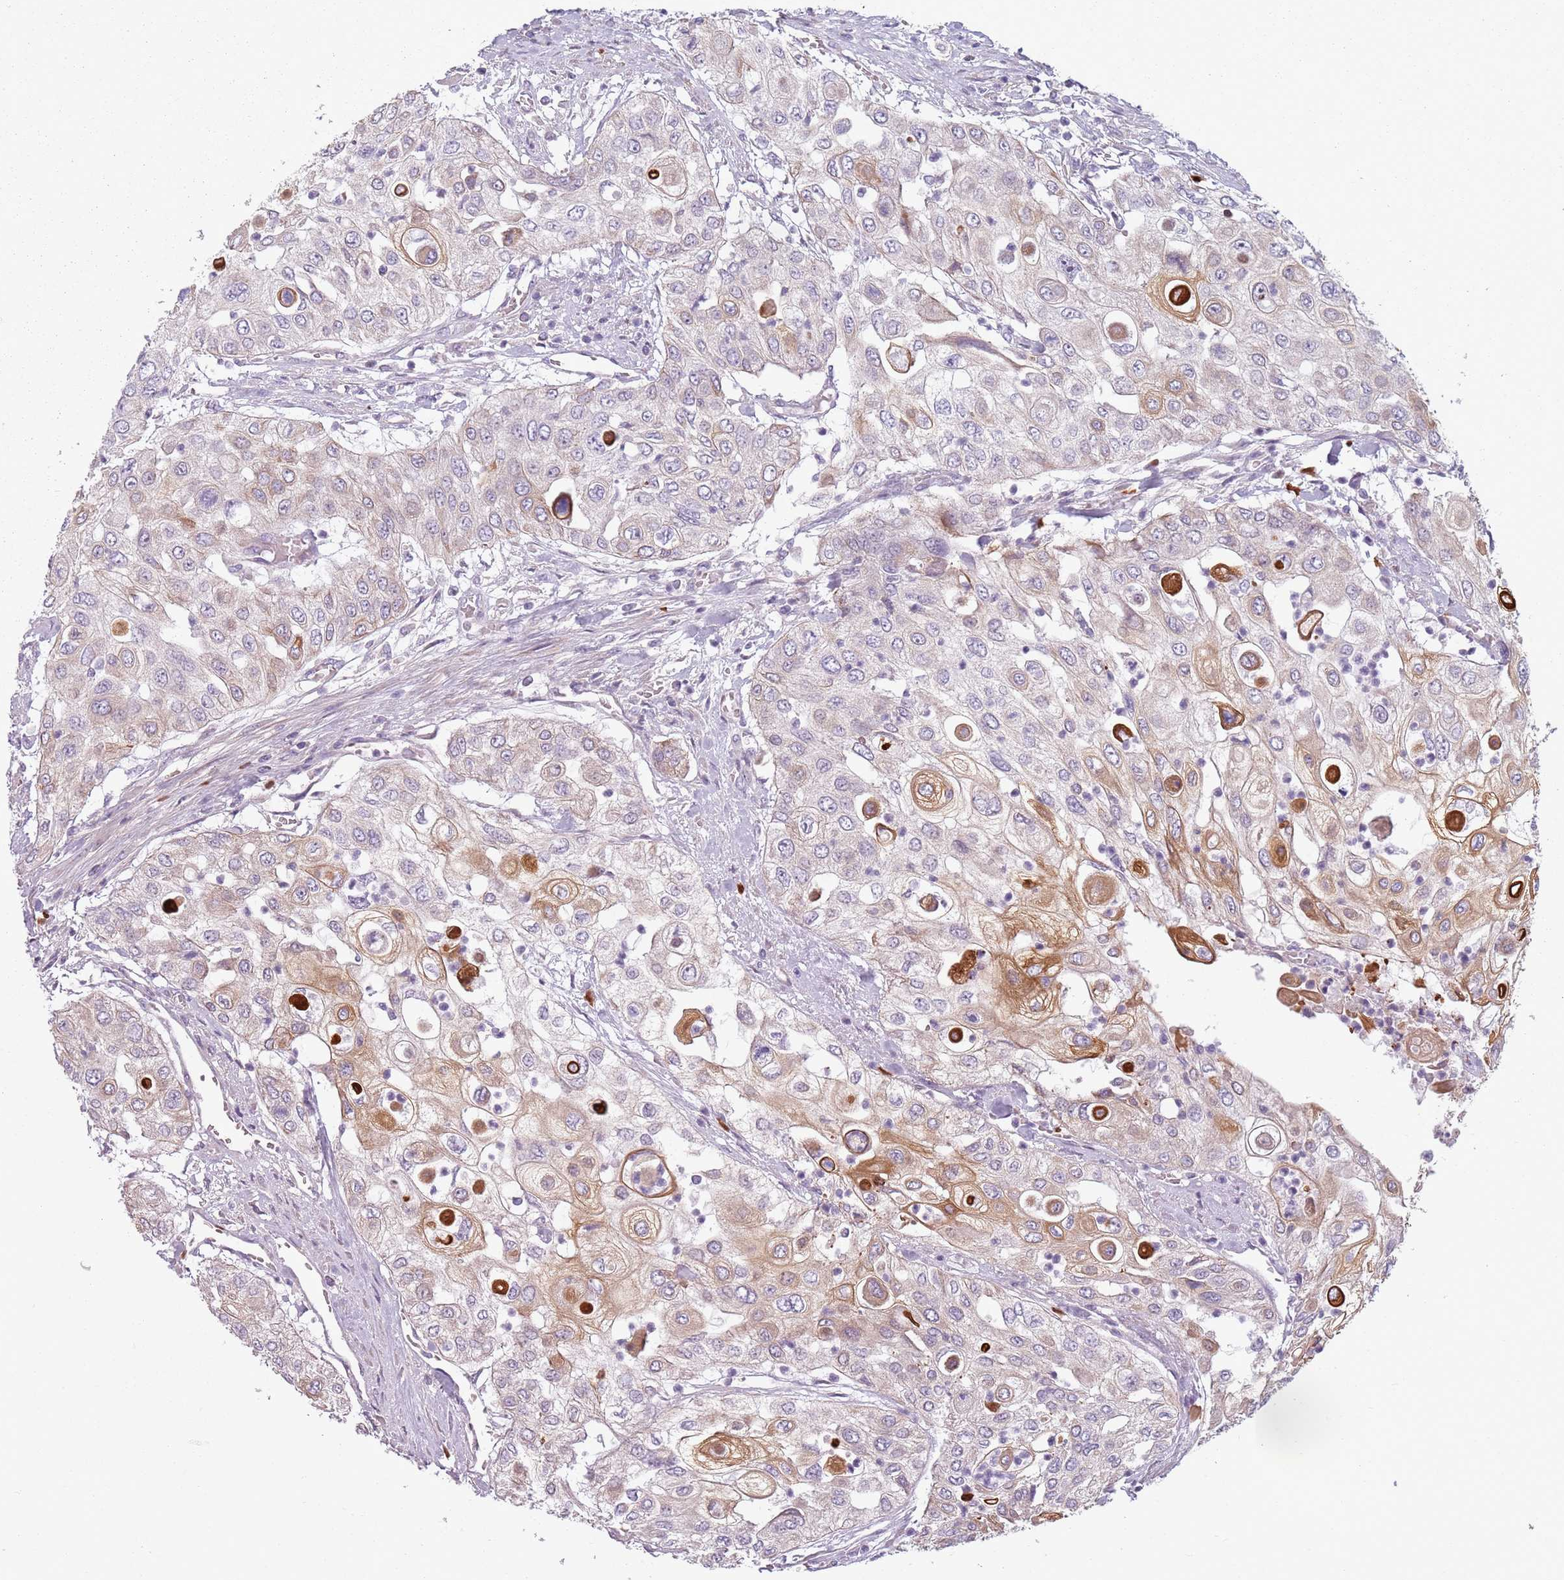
{"staining": {"intensity": "moderate", "quantity": "<25%", "location": "cytoplasmic/membranous"}, "tissue": "urothelial cancer", "cell_type": "Tumor cells", "image_type": "cancer", "snomed": [{"axis": "morphology", "description": "Urothelial carcinoma, High grade"}, {"axis": "topography", "description": "Urinary bladder"}], "caption": "DAB immunohistochemical staining of urothelial cancer exhibits moderate cytoplasmic/membranous protein expression in approximately <25% of tumor cells. Ihc stains the protein of interest in brown and the nuclei are stained blue.", "gene": "TLCD2", "patient": {"sex": "female", "age": 79}}